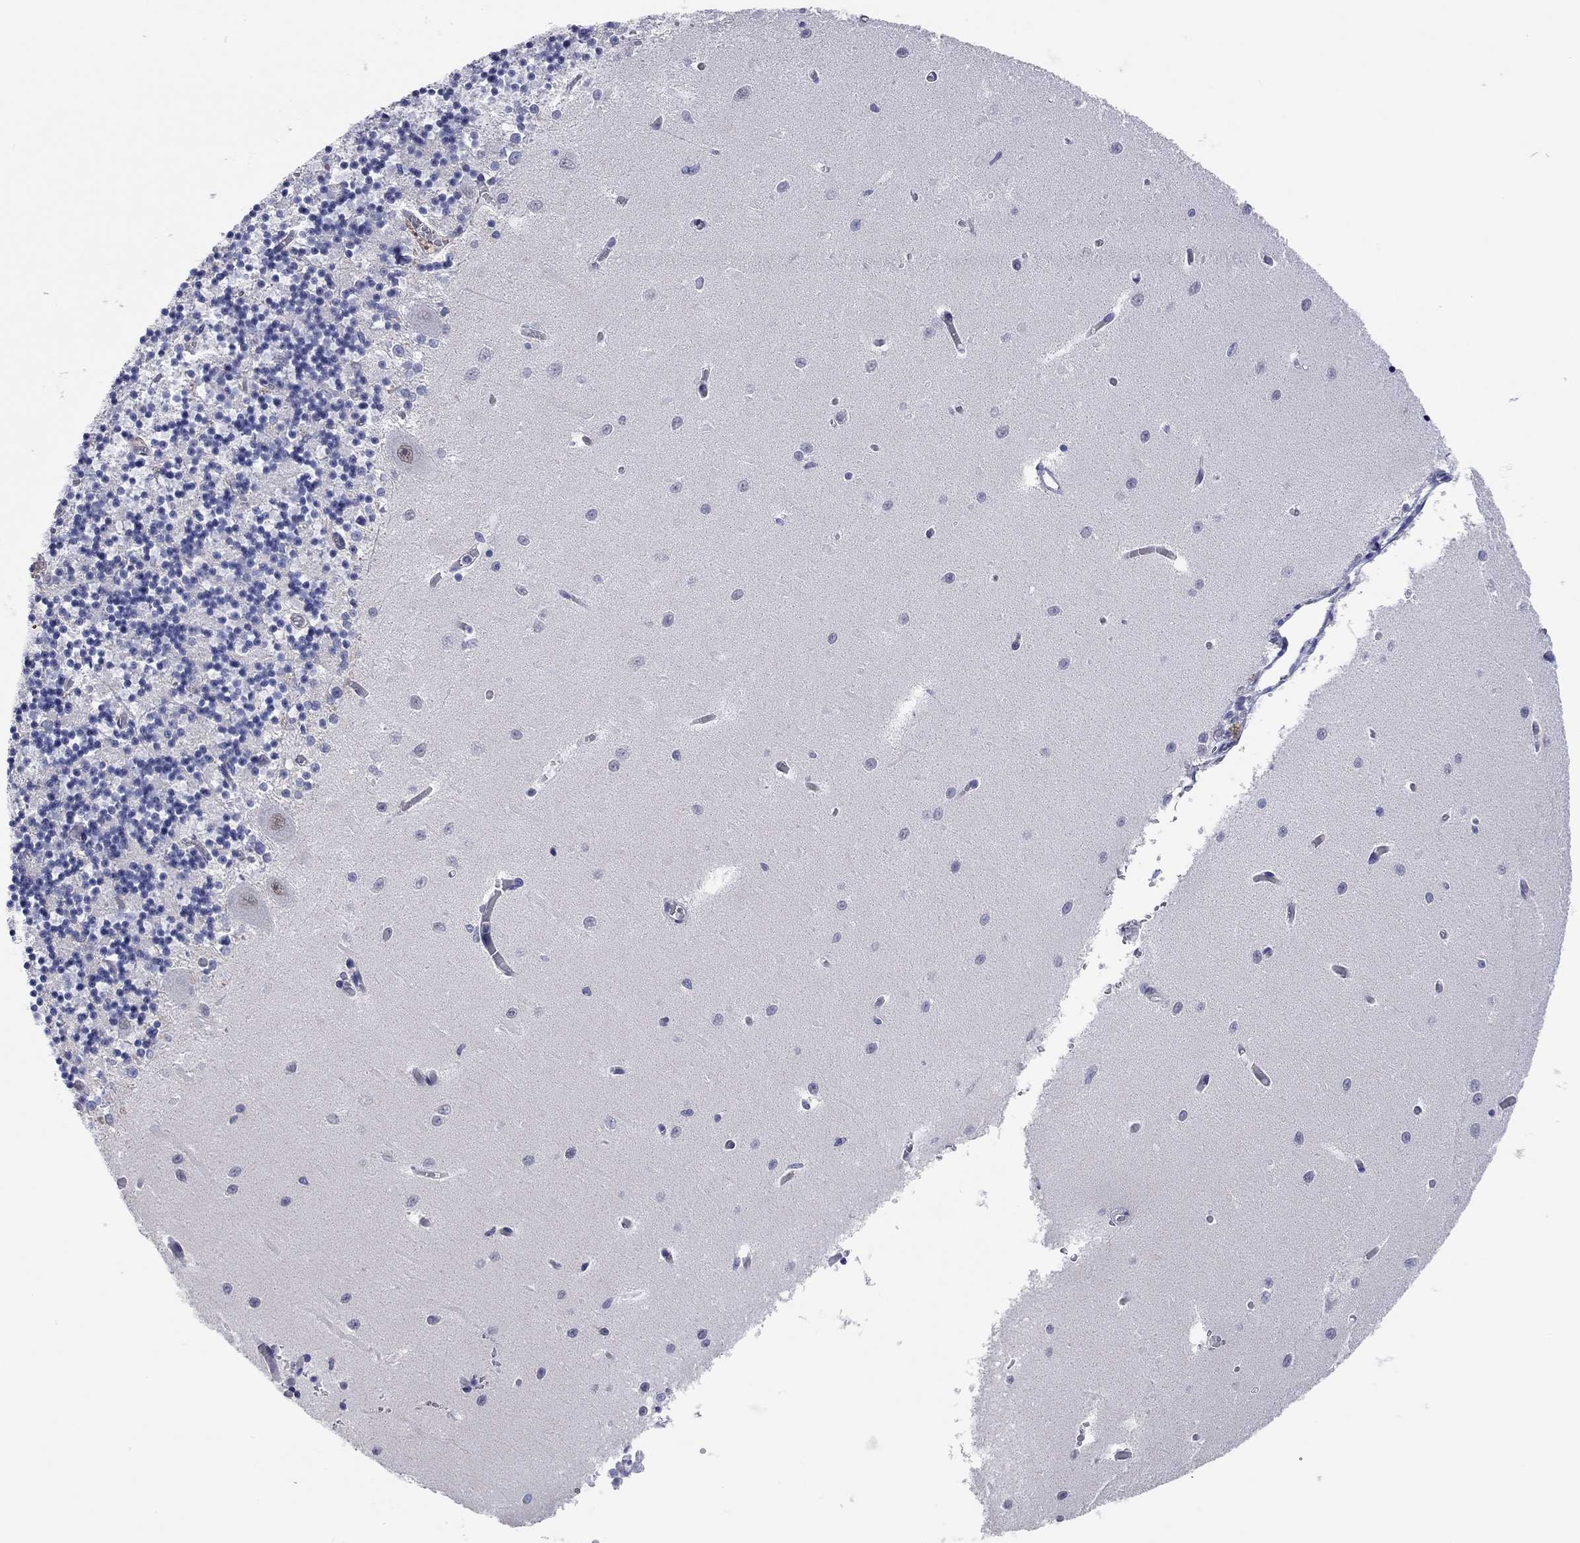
{"staining": {"intensity": "negative", "quantity": "none", "location": "none"}, "tissue": "cerebellum", "cell_type": "Cells in granular layer", "image_type": "normal", "snomed": [{"axis": "morphology", "description": "Normal tissue, NOS"}, {"axis": "topography", "description": "Cerebellum"}], "caption": "IHC histopathology image of benign cerebellum: cerebellum stained with DAB demonstrates no significant protein expression in cells in granular layer. (DAB immunohistochemistry (IHC), high magnification).", "gene": "ENSG00000269035", "patient": {"sex": "female", "age": 64}}